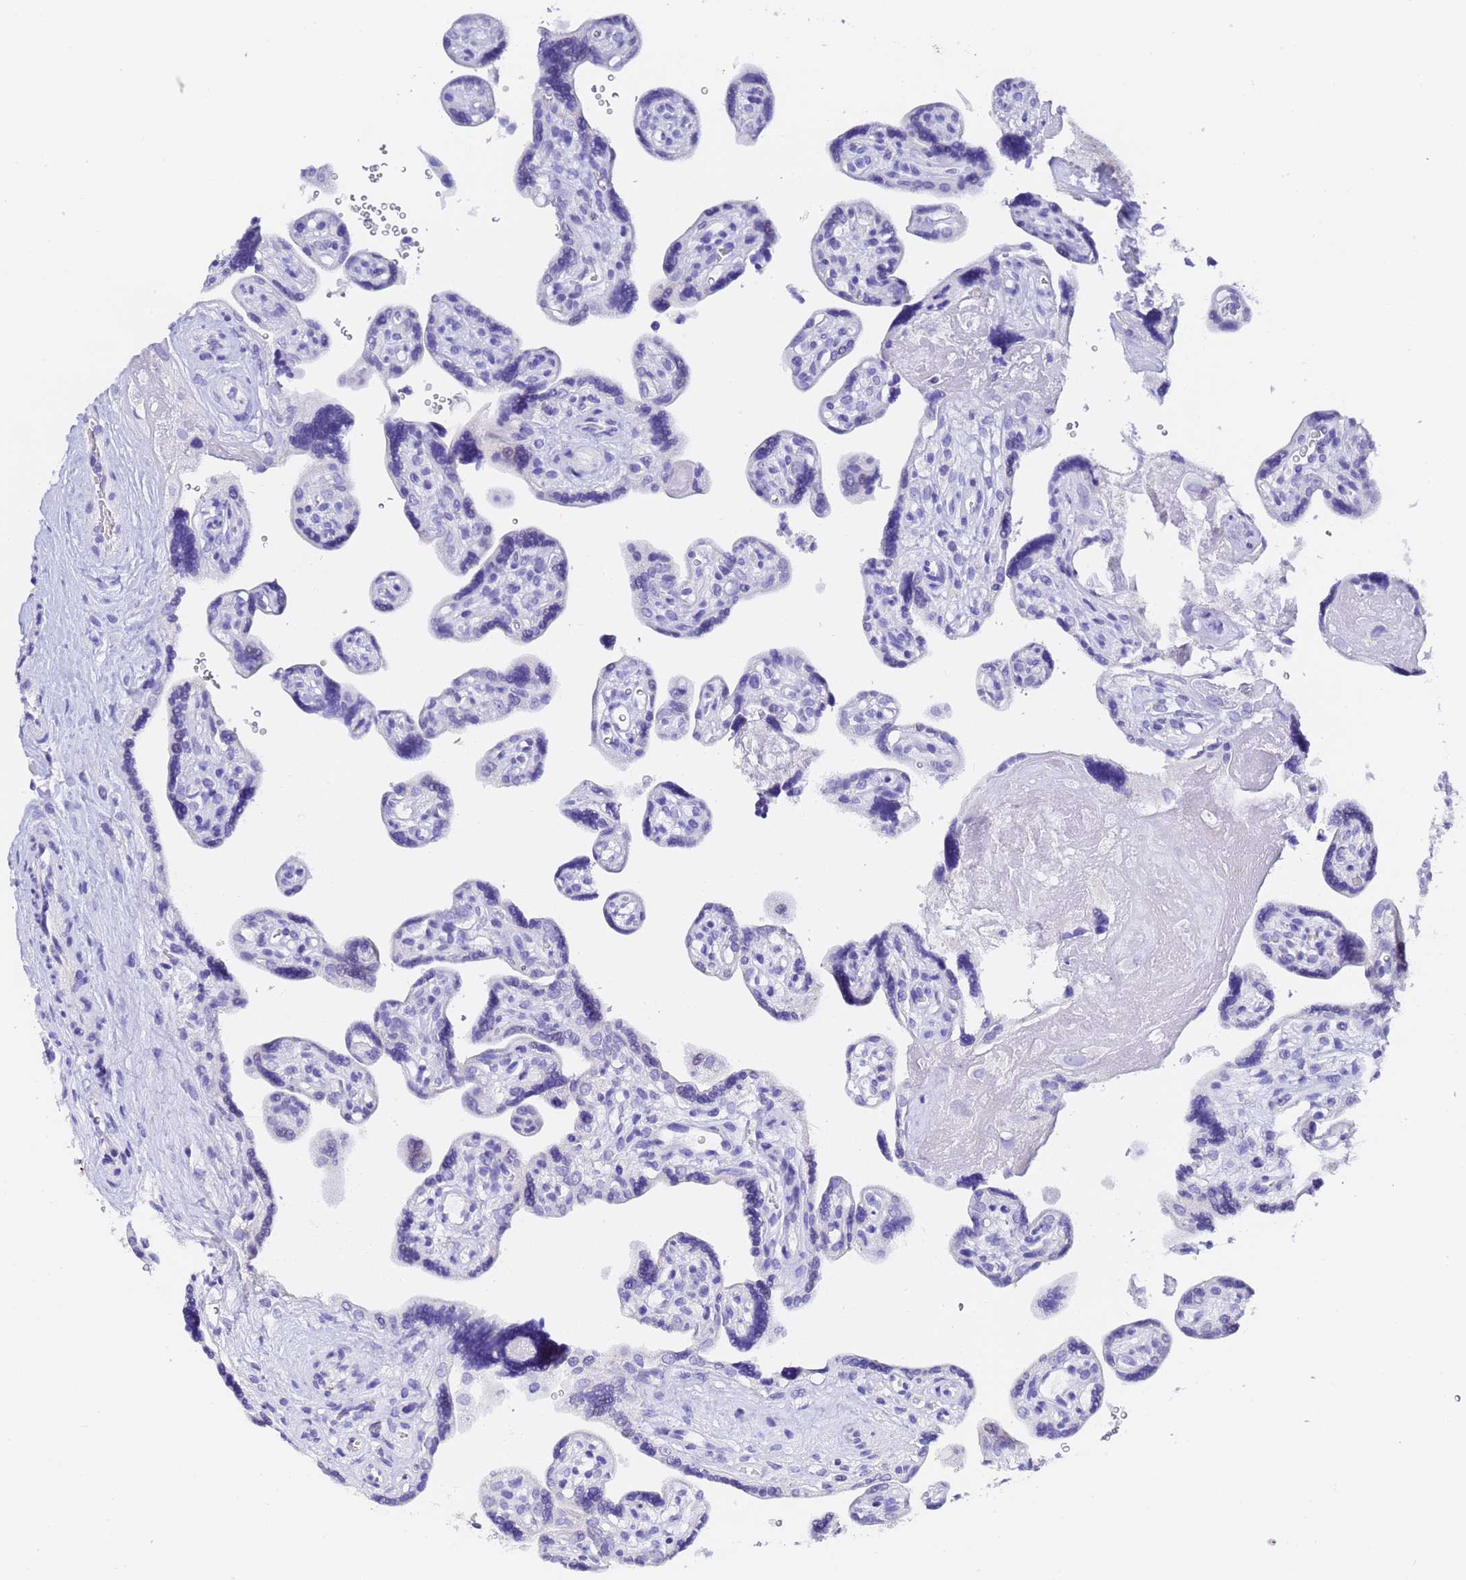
{"staining": {"intensity": "negative", "quantity": "none", "location": "none"}, "tissue": "placenta", "cell_type": "Trophoblastic cells", "image_type": "normal", "snomed": [{"axis": "morphology", "description": "Normal tissue, NOS"}, {"axis": "topography", "description": "Placenta"}], "caption": "This image is of benign placenta stained with immunohistochemistry to label a protein in brown with the nuclei are counter-stained blue. There is no staining in trophoblastic cells.", "gene": "GABRA1", "patient": {"sex": "female", "age": 39}}